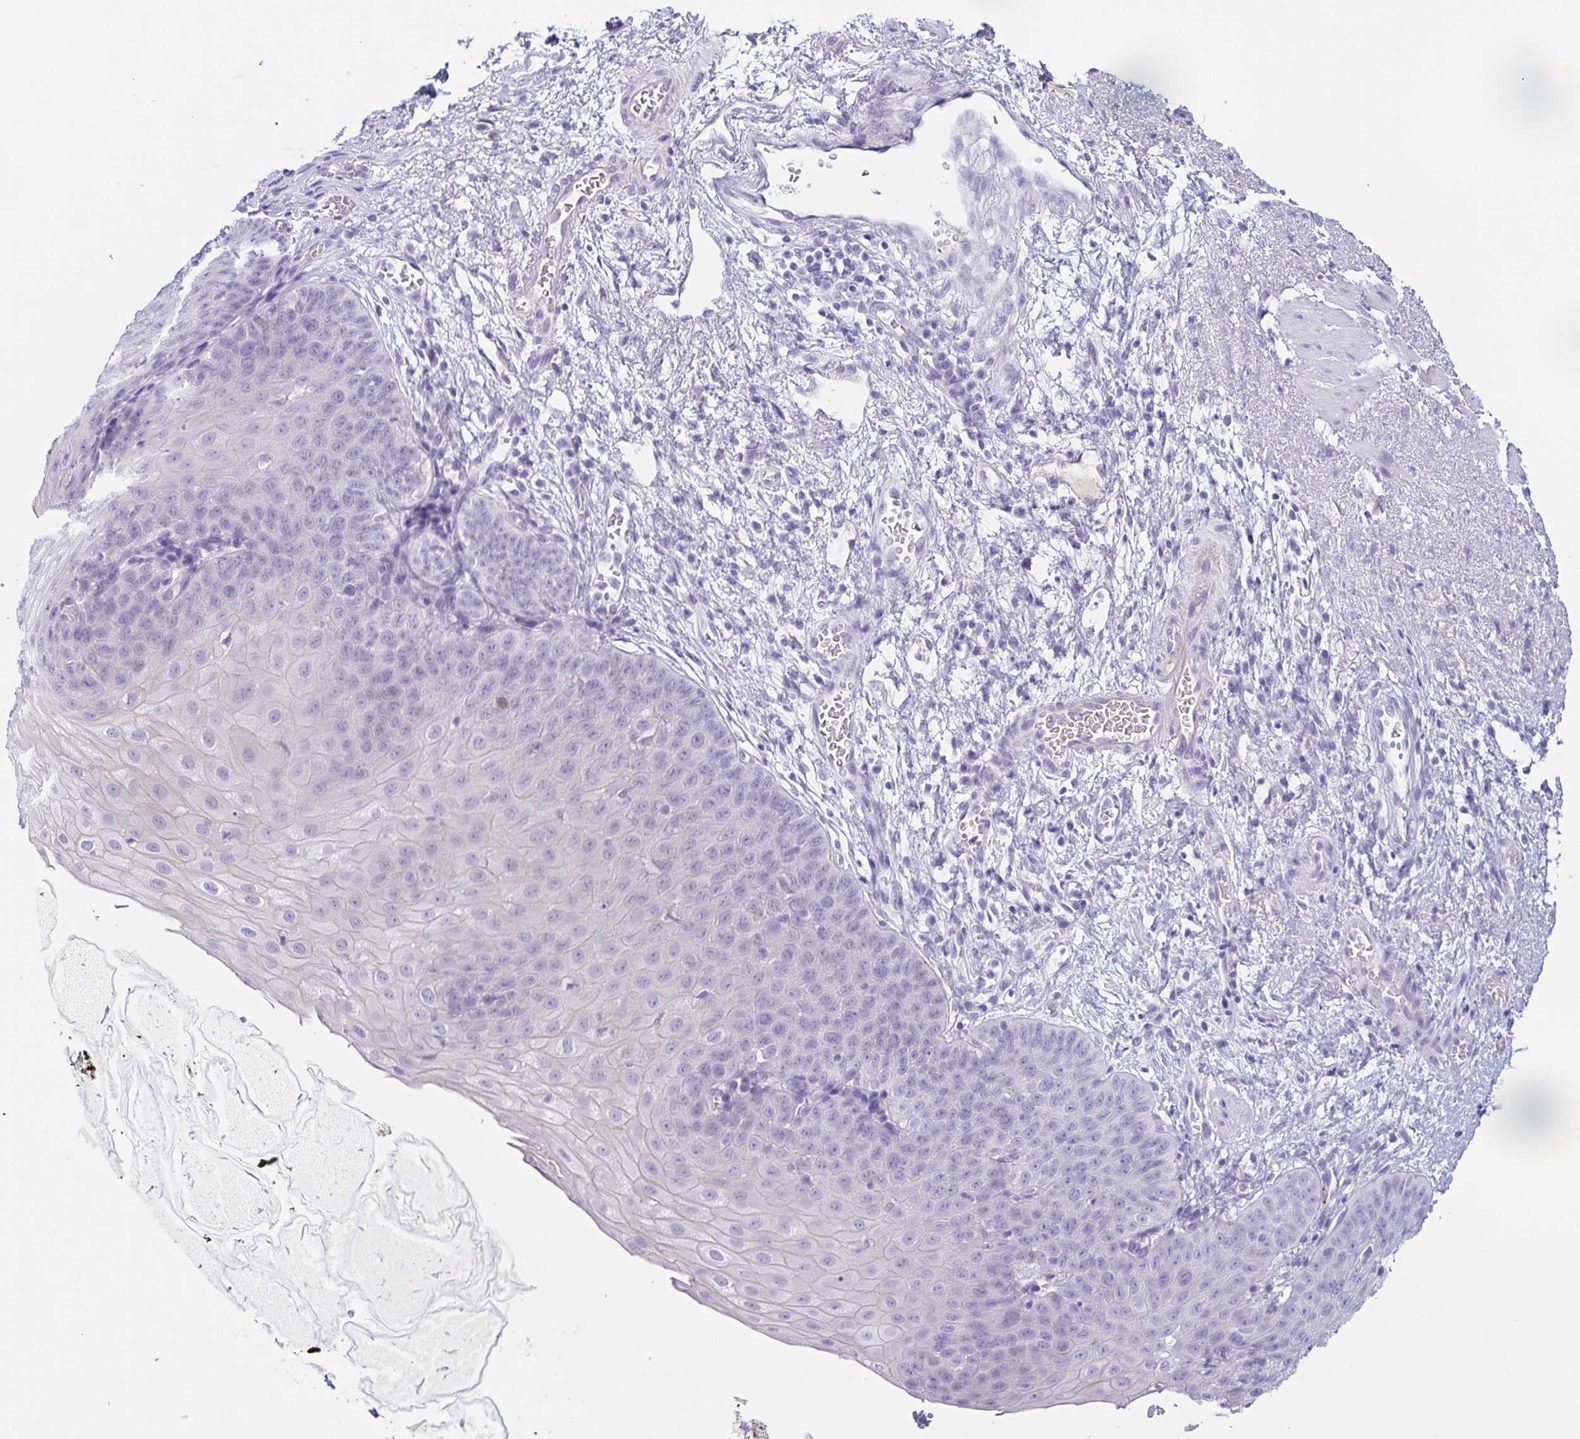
{"staining": {"intensity": "negative", "quantity": "none", "location": "none"}, "tissue": "esophagus", "cell_type": "Squamous epithelial cells", "image_type": "normal", "snomed": [{"axis": "morphology", "description": "Normal tissue, NOS"}, {"axis": "topography", "description": "Esophagus"}], "caption": "An IHC photomicrograph of normal esophagus is shown. There is no staining in squamous epithelial cells of esophagus. (Stains: DAB immunohistochemistry with hematoxylin counter stain, Microscopy: brightfield microscopy at high magnification).", "gene": "LDLRAD1", "patient": {"sex": "male", "age": 71}}